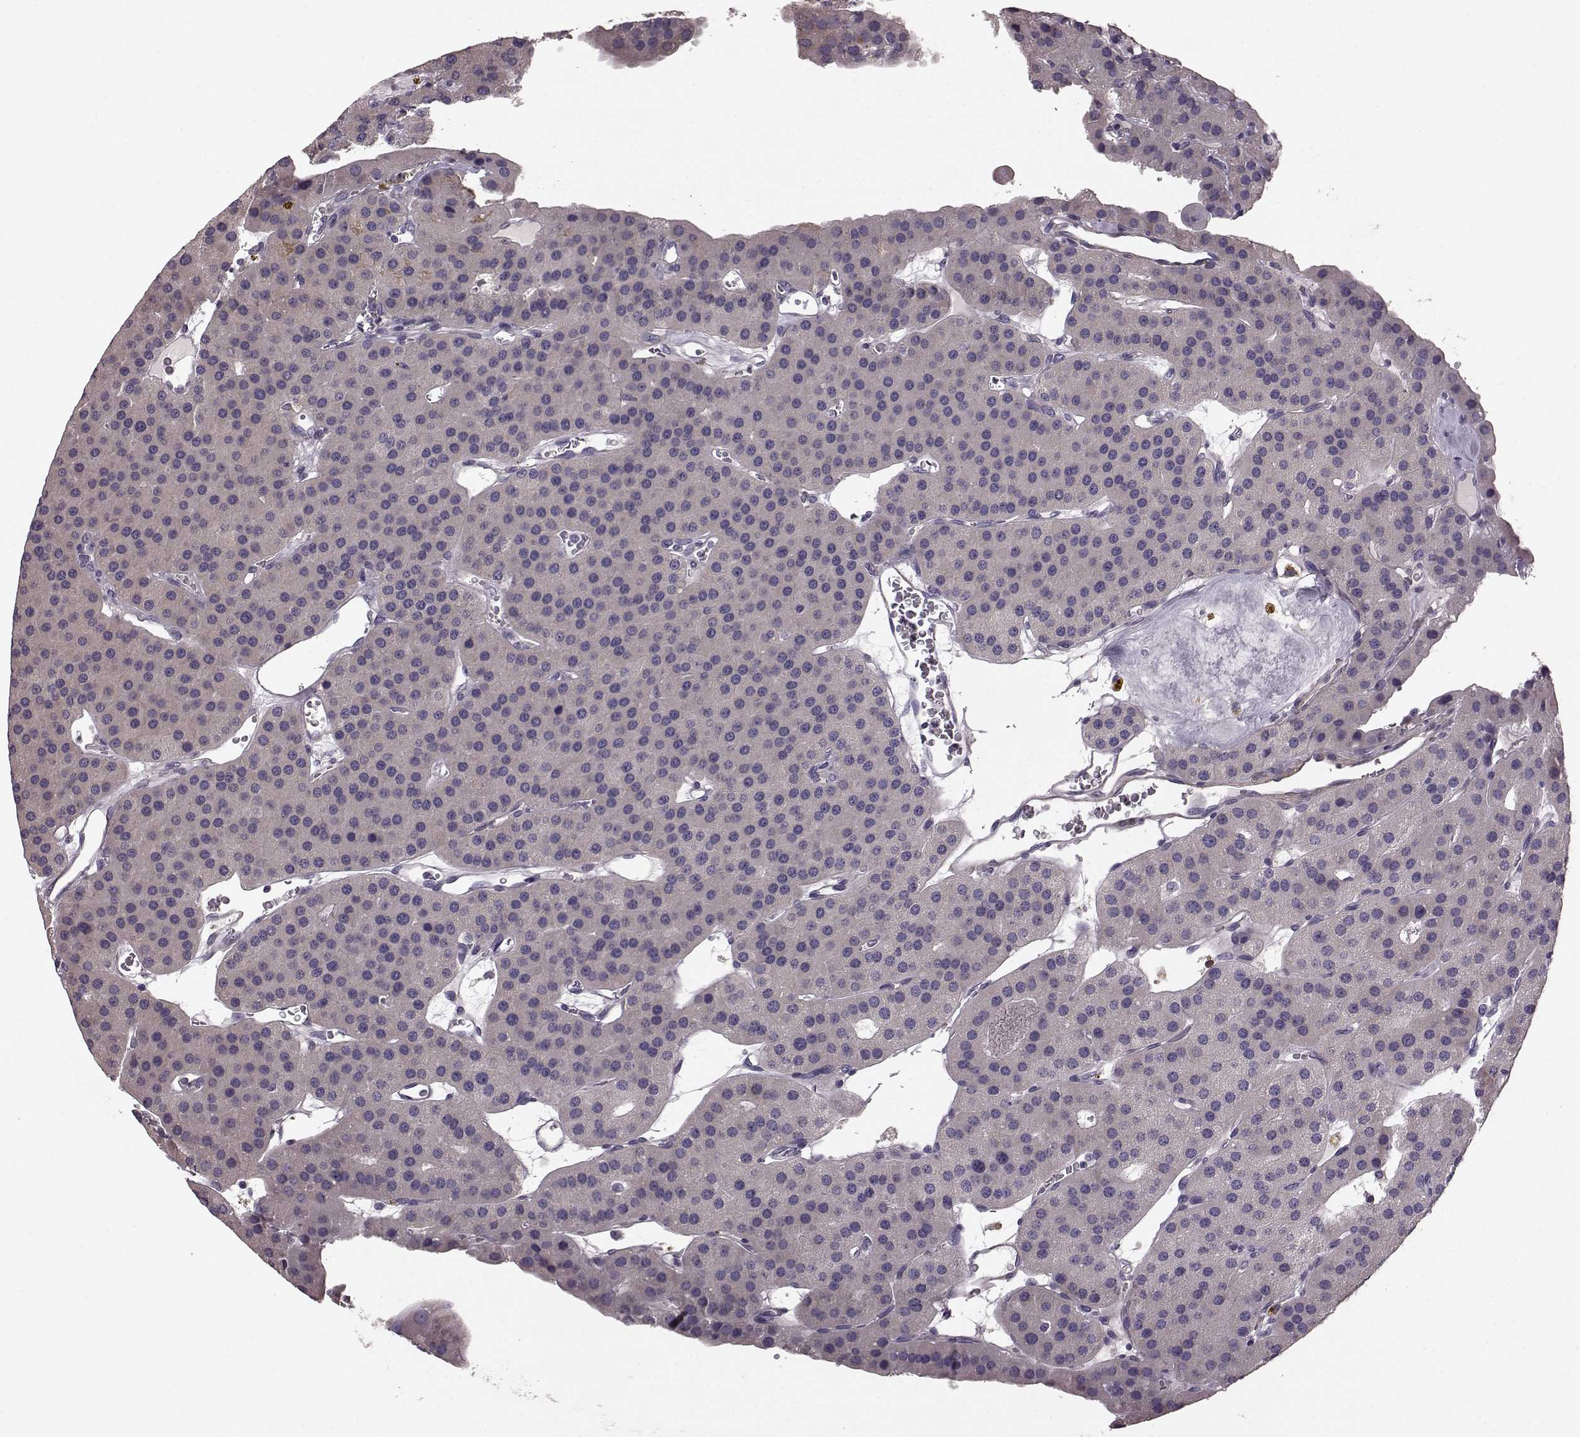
{"staining": {"intensity": "negative", "quantity": "none", "location": "none"}, "tissue": "parathyroid gland", "cell_type": "Glandular cells", "image_type": "normal", "snomed": [{"axis": "morphology", "description": "Normal tissue, NOS"}, {"axis": "morphology", "description": "Adenoma, NOS"}, {"axis": "topography", "description": "Parathyroid gland"}], "caption": "Benign parathyroid gland was stained to show a protein in brown. There is no significant staining in glandular cells. The staining was performed using DAB (3,3'-diaminobenzidine) to visualize the protein expression in brown, while the nuclei were stained in blue with hematoxylin (Magnification: 20x).", "gene": "GRK1", "patient": {"sex": "female", "age": 86}}